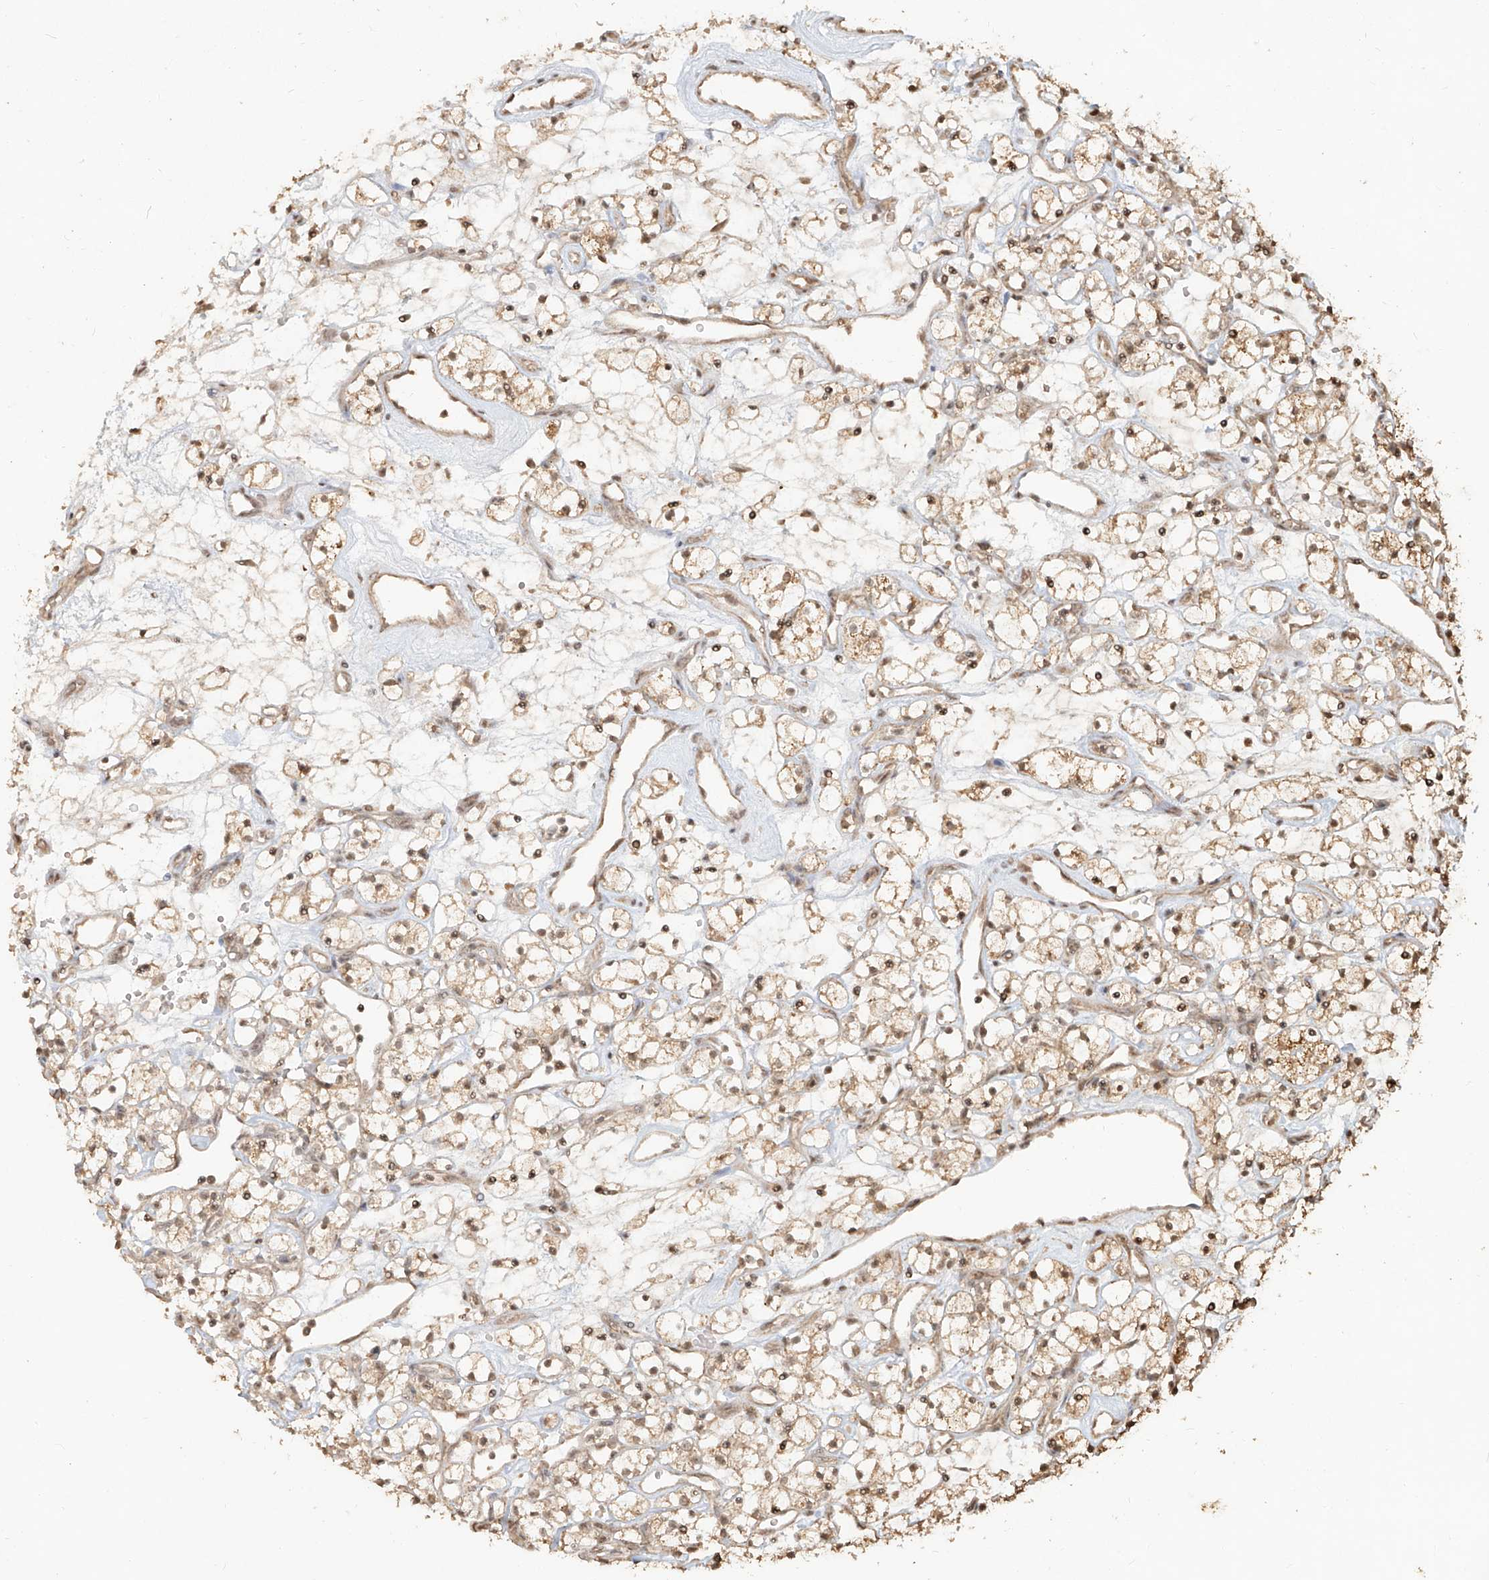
{"staining": {"intensity": "moderate", "quantity": ">75%", "location": "cytoplasmic/membranous,nuclear"}, "tissue": "renal cancer", "cell_type": "Tumor cells", "image_type": "cancer", "snomed": [{"axis": "morphology", "description": "Adenocarcinoma, NOS"}, {"axis": "topography", "description": "Kidney"}], "caption": "A brown stain highlights moderate cytoplasmic/membranous and nuclear positivity of a protein in adenocarcinoma (renal) tumor cells. Ihc stains the protein of interest in brown and the nuclei are stained blue.", "gene": "UBE2K", "patient": {"sex": "female", "age": 60}}